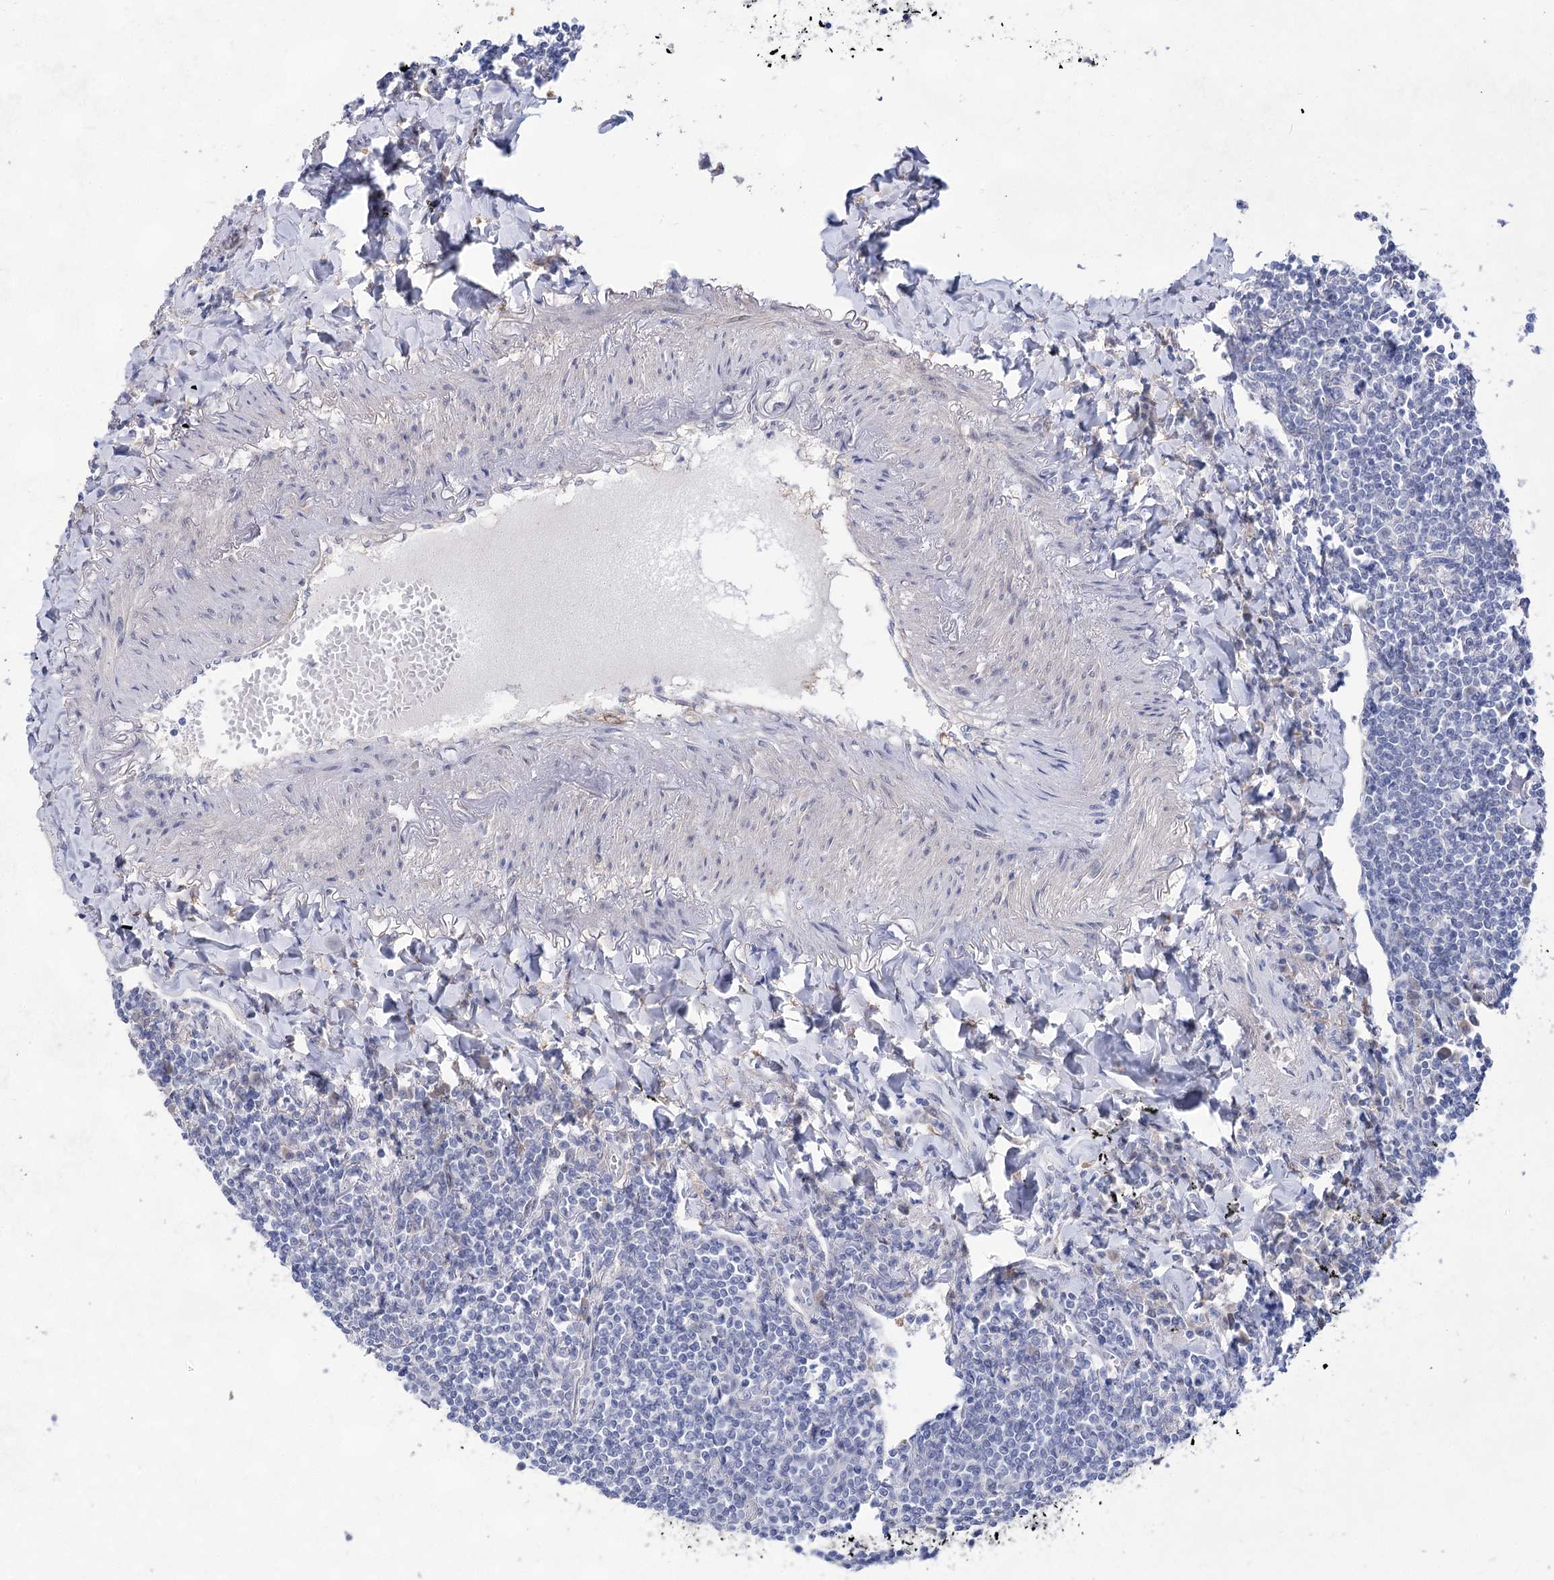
{"staining": {"intensity": "negative", "quantity": "none", "location": "none"}, "tissue": "lymphoma", "cell_type": "Tumor cells", "image_type": "cancer", "snomed": [{"axis": "morphology", "description": "Malignant lymphoma, non-Hodgkin's type, Low grade"}, {"axis": "topography", "description": "Lung"}], "caption": "A high-resolution photomicrograph shows immunohistochemistry (IHC) staining of malignant lymphoma, non-Hodgkin's type (low-grade), which exhibits no significant positivity in tumor cells.", "gene": "UGDH", "patient": {"sex": "female", "age": 71}}